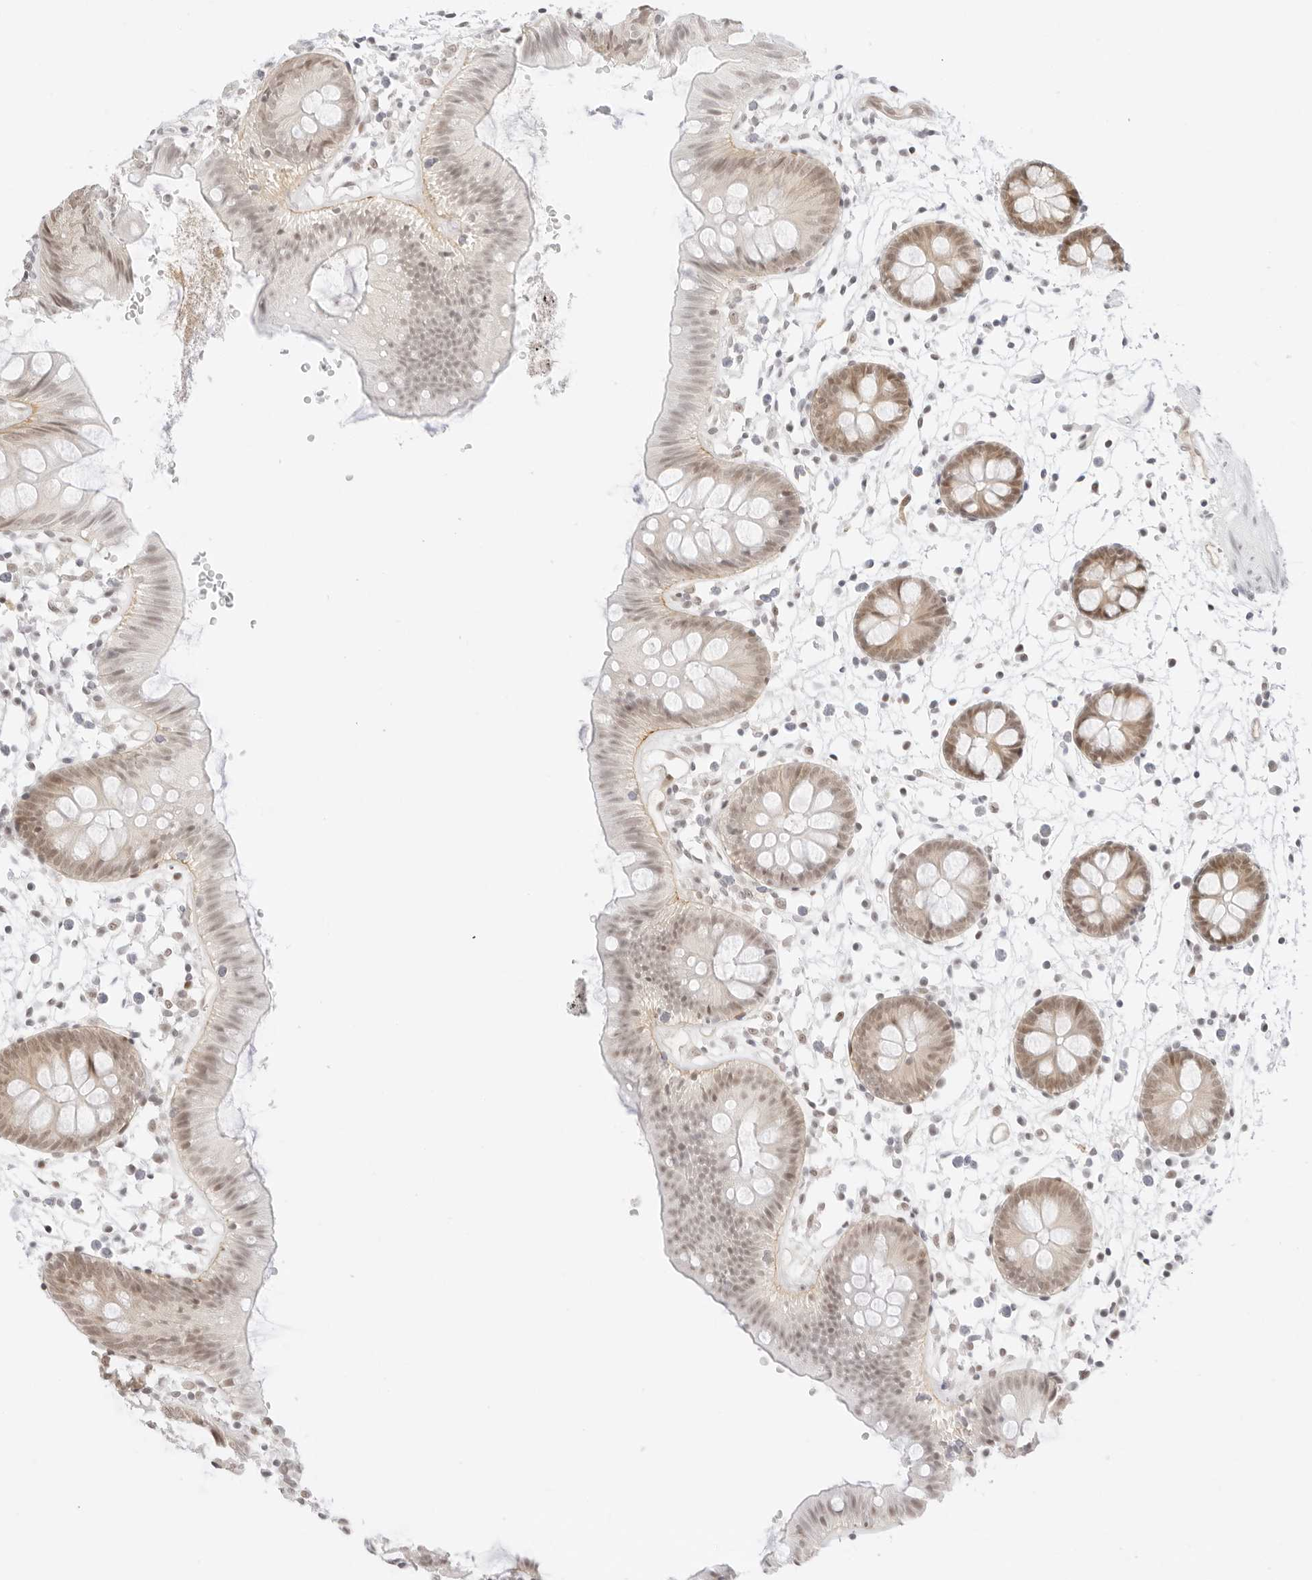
{"staining": {"intensity": "moderate", "quantity": ">75%", "location": "cytoplasmic/membranous,nuclear"}, "tissue": "colon", "cell_type": "Endothelial cells", "image_type": "normal", "snomed": [{"axis": "morphology", "description": "Normal tissue, NOS"}, {"axis": "topography", "description": "Colon"}], "caption": "Colon stained with immunohistochemistry demonstrates moderate cytoplasmic/membranous,nuclear positivity in approximately >75% of endothelial cells.", "gene": "ITGA6", "patient": {"sex": "male", "age": 56}}